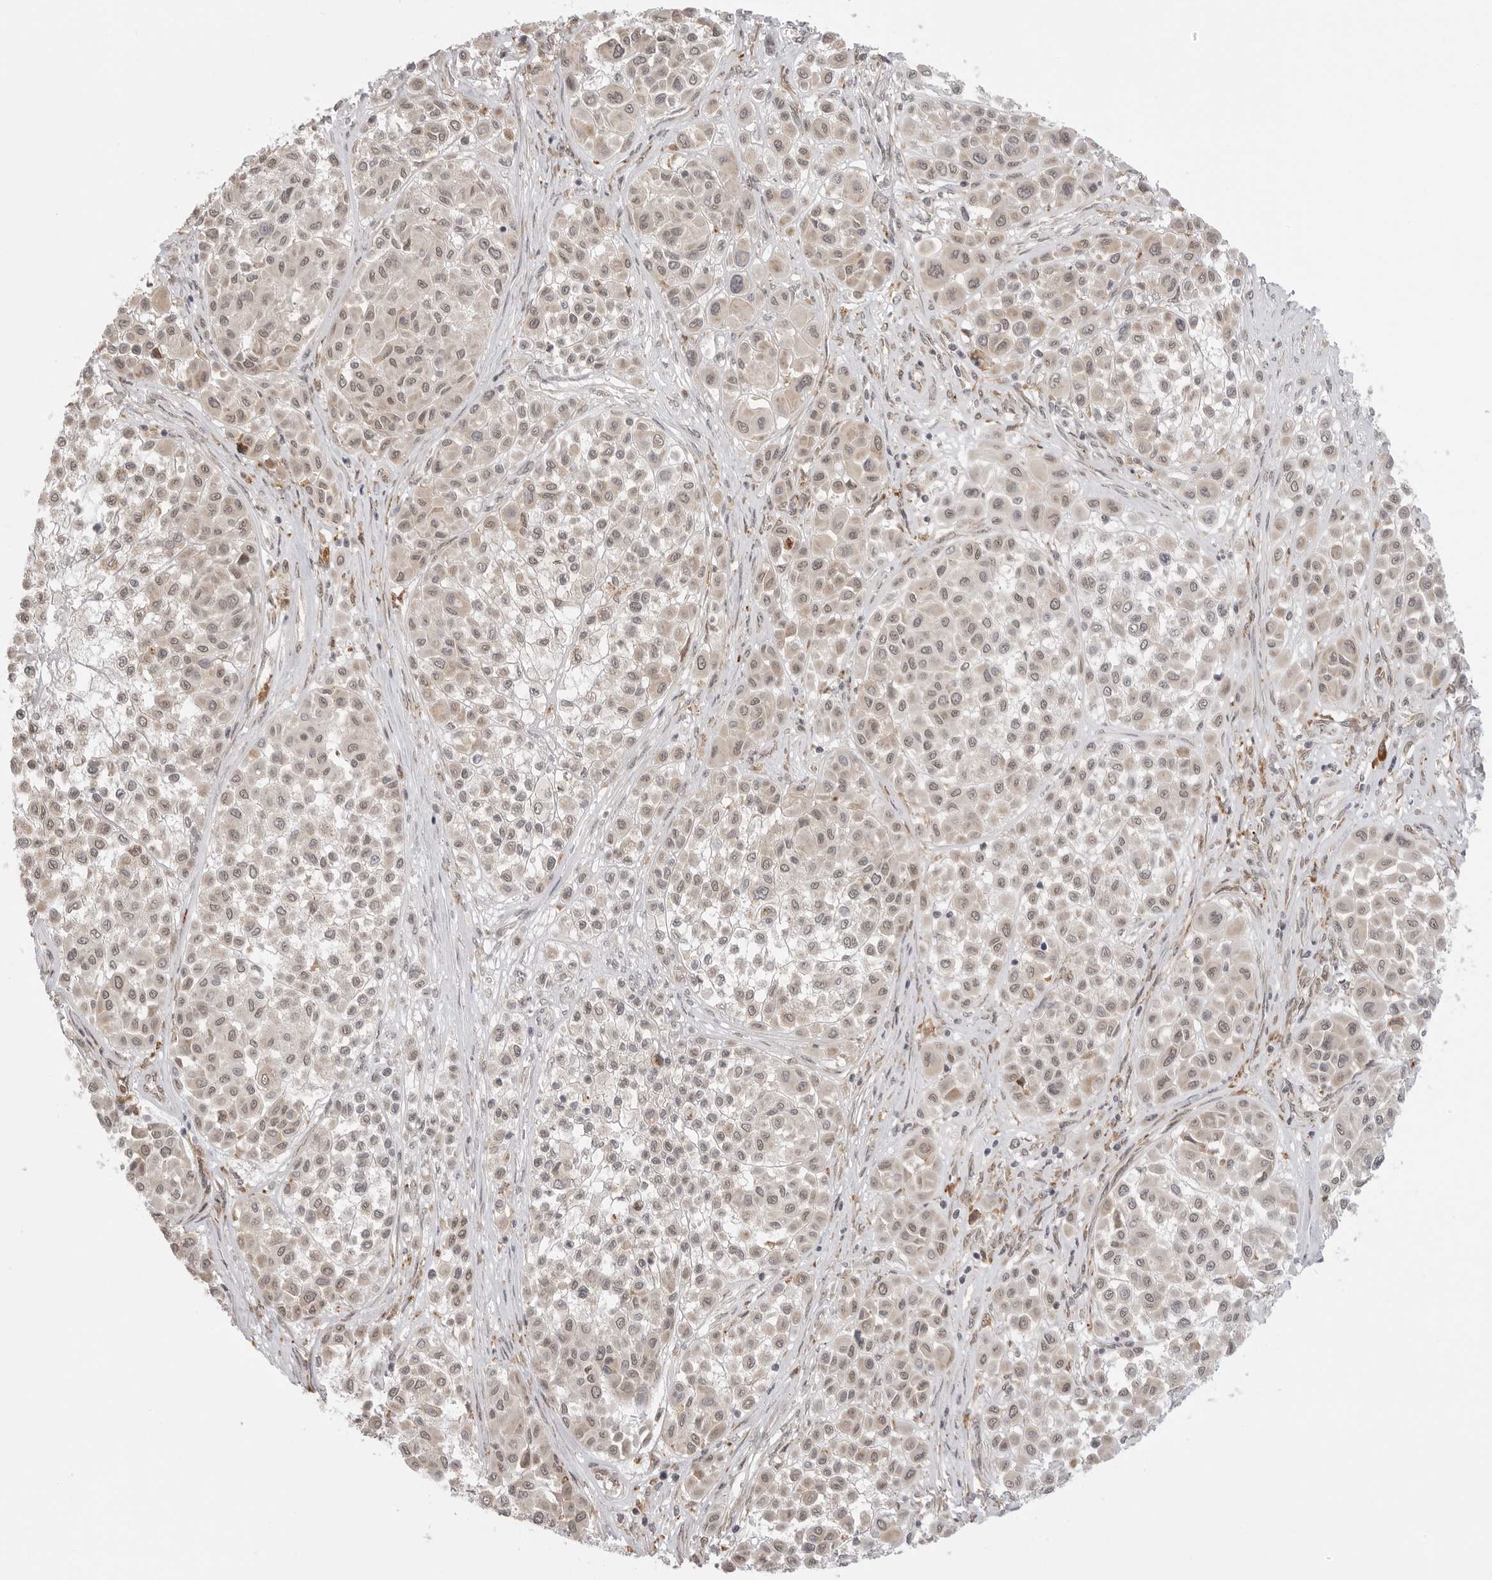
{"staining": {"intensity": "weak", "quantity": ">75%", "location": "nuclear"}, "tissue": "melanoma", "cell_type": "Tumor cells", "image_type": "cancer", "snomed": [{"axis": "morphology", "description": "Malignant melanoma, Metastatic site"}, {"axis": "topography", "description": "Soft tissue"}], "caption": "This micrograph shows melanoma stained with immunohistochemistry (IHC) to label a protein in brown. The nuclear of tumor cells show weak positivity for the protein. Nuclei are counter-stained blue.", "gene": "KALRN", "patient": {"sex": "male", "age": 41}}